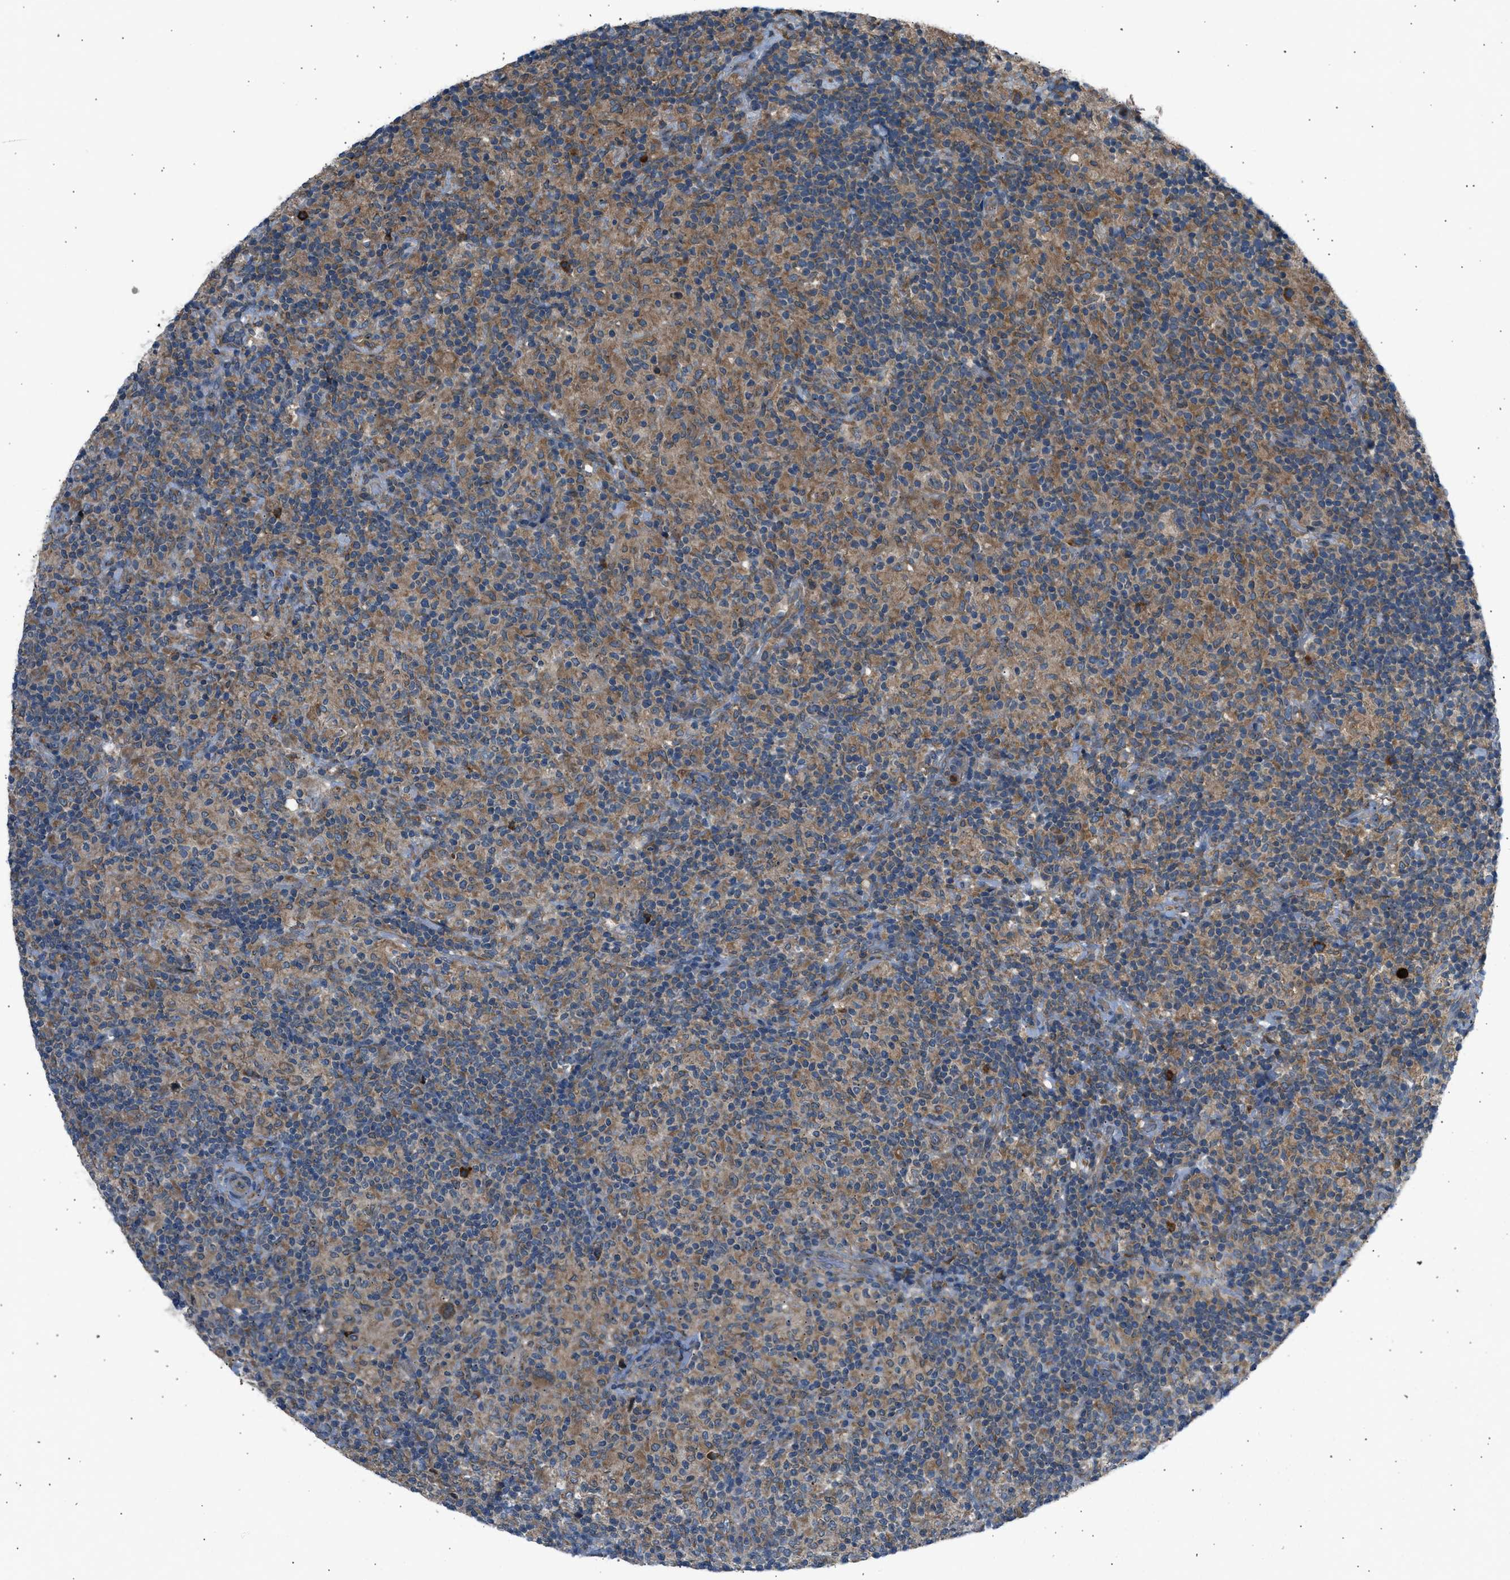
{"staining": {"intensity": "moderate", "quantity": ">75%", "location": "cytoplasmic/membranous"}, "tissue": "lymphoma", "cell_type": "Tumor cells", "image_type": "cancer", "snomed": [{"axis": "morphology", "description": "Hodgkin's disease, NOS"}, {"axis": "topography", "description": "Lymph node"}], "caption": "A high-resolution histopathology image shows IHC staining of lymphoma, which displays moderate cytoplasmic/membranous staining in approximately >75% of tumor cells.", "gene": "EDARADD", "patient": {"sex": "male", "age": 70}}